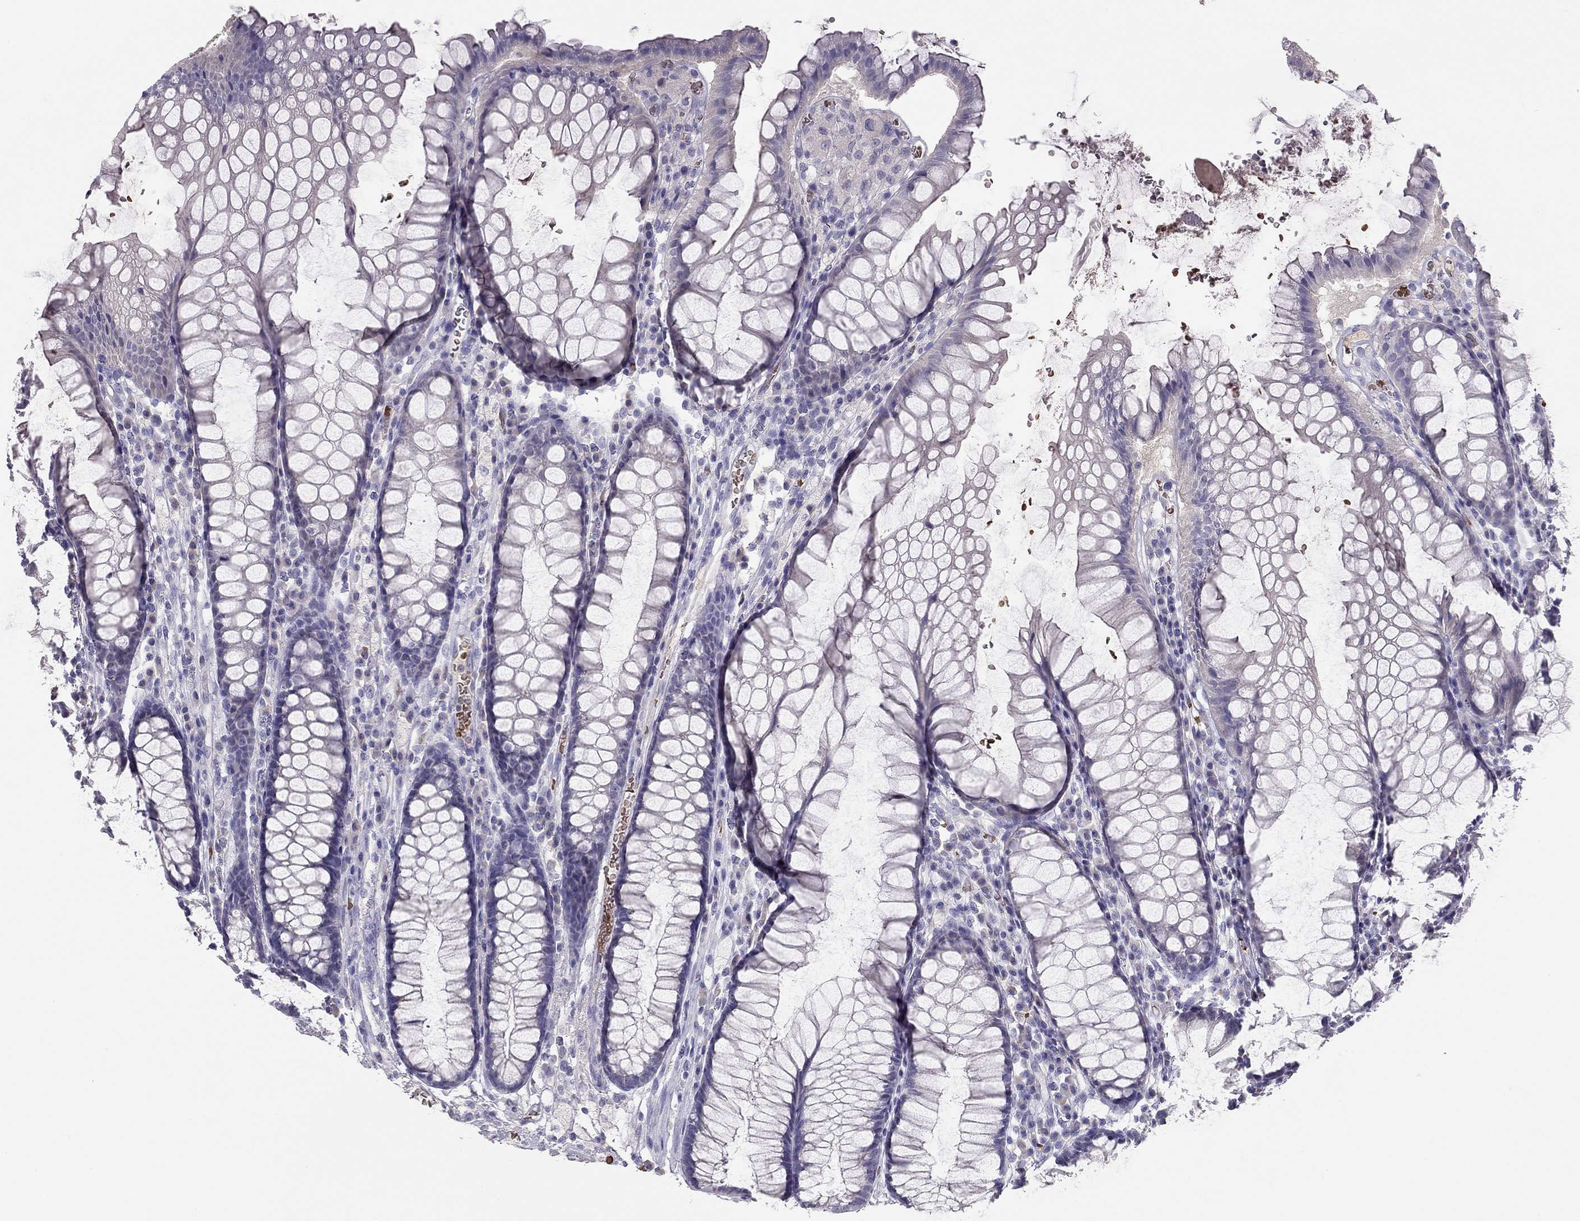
{"staining": {"intensity": "negative", "quantity": "none", "location": "none"}, "tissue": "rectum", "cell_type": "Glandular cells", "image_type": "normal", "snomed": [{"axis": "morphology", "description": "Normal tissue, NOS"}, {"axis": "topography", "description": "Rectum"}], "caption": "The histopathology image reveals no significant positivity in glandular cells of rectum.", "gene": "RHCE", "patient": {"sex": "female", "age": 68}}